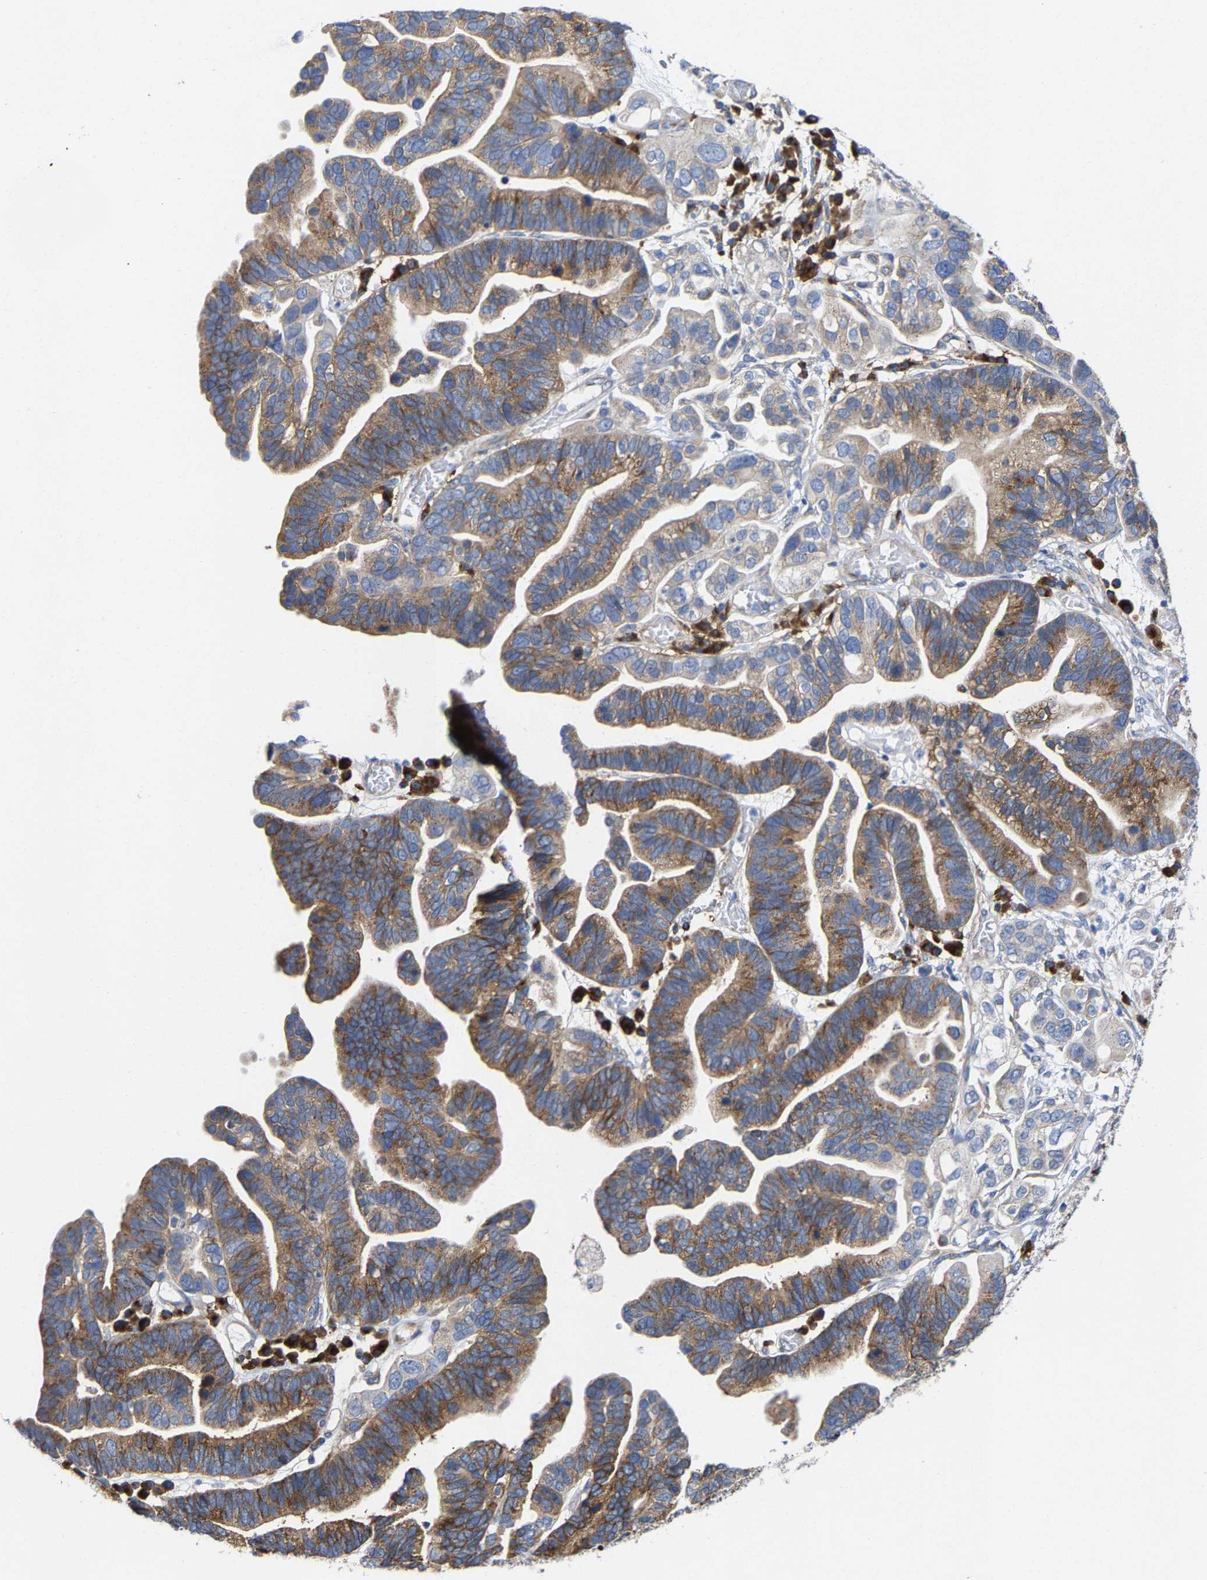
{"staining": {"intensity": "moderate", "quantity": ">75%", "location": "cytoplasmic/membranous"}, "tissue": "ovarian cancer", "cell_type": "Tumor cells", "image_type": "cancer", "snomed": [{"axis": "morphology", "description": "Cystadenocarcinoma, serous, NOS"}, {"axis": "topography", "description": "Ovary"}], "caption": "Immunohistochemical staining of ovarian cancer (serous cystadenocarcinoma) displays medium levels of moderate cytoplasmic/membranous protein expression in approximately >75% of tumor cells. (IHC, brightfield microscopy, high magnification).", "gene": "PPP1R15A", "patient": {"sex": "female", "age": 56}}